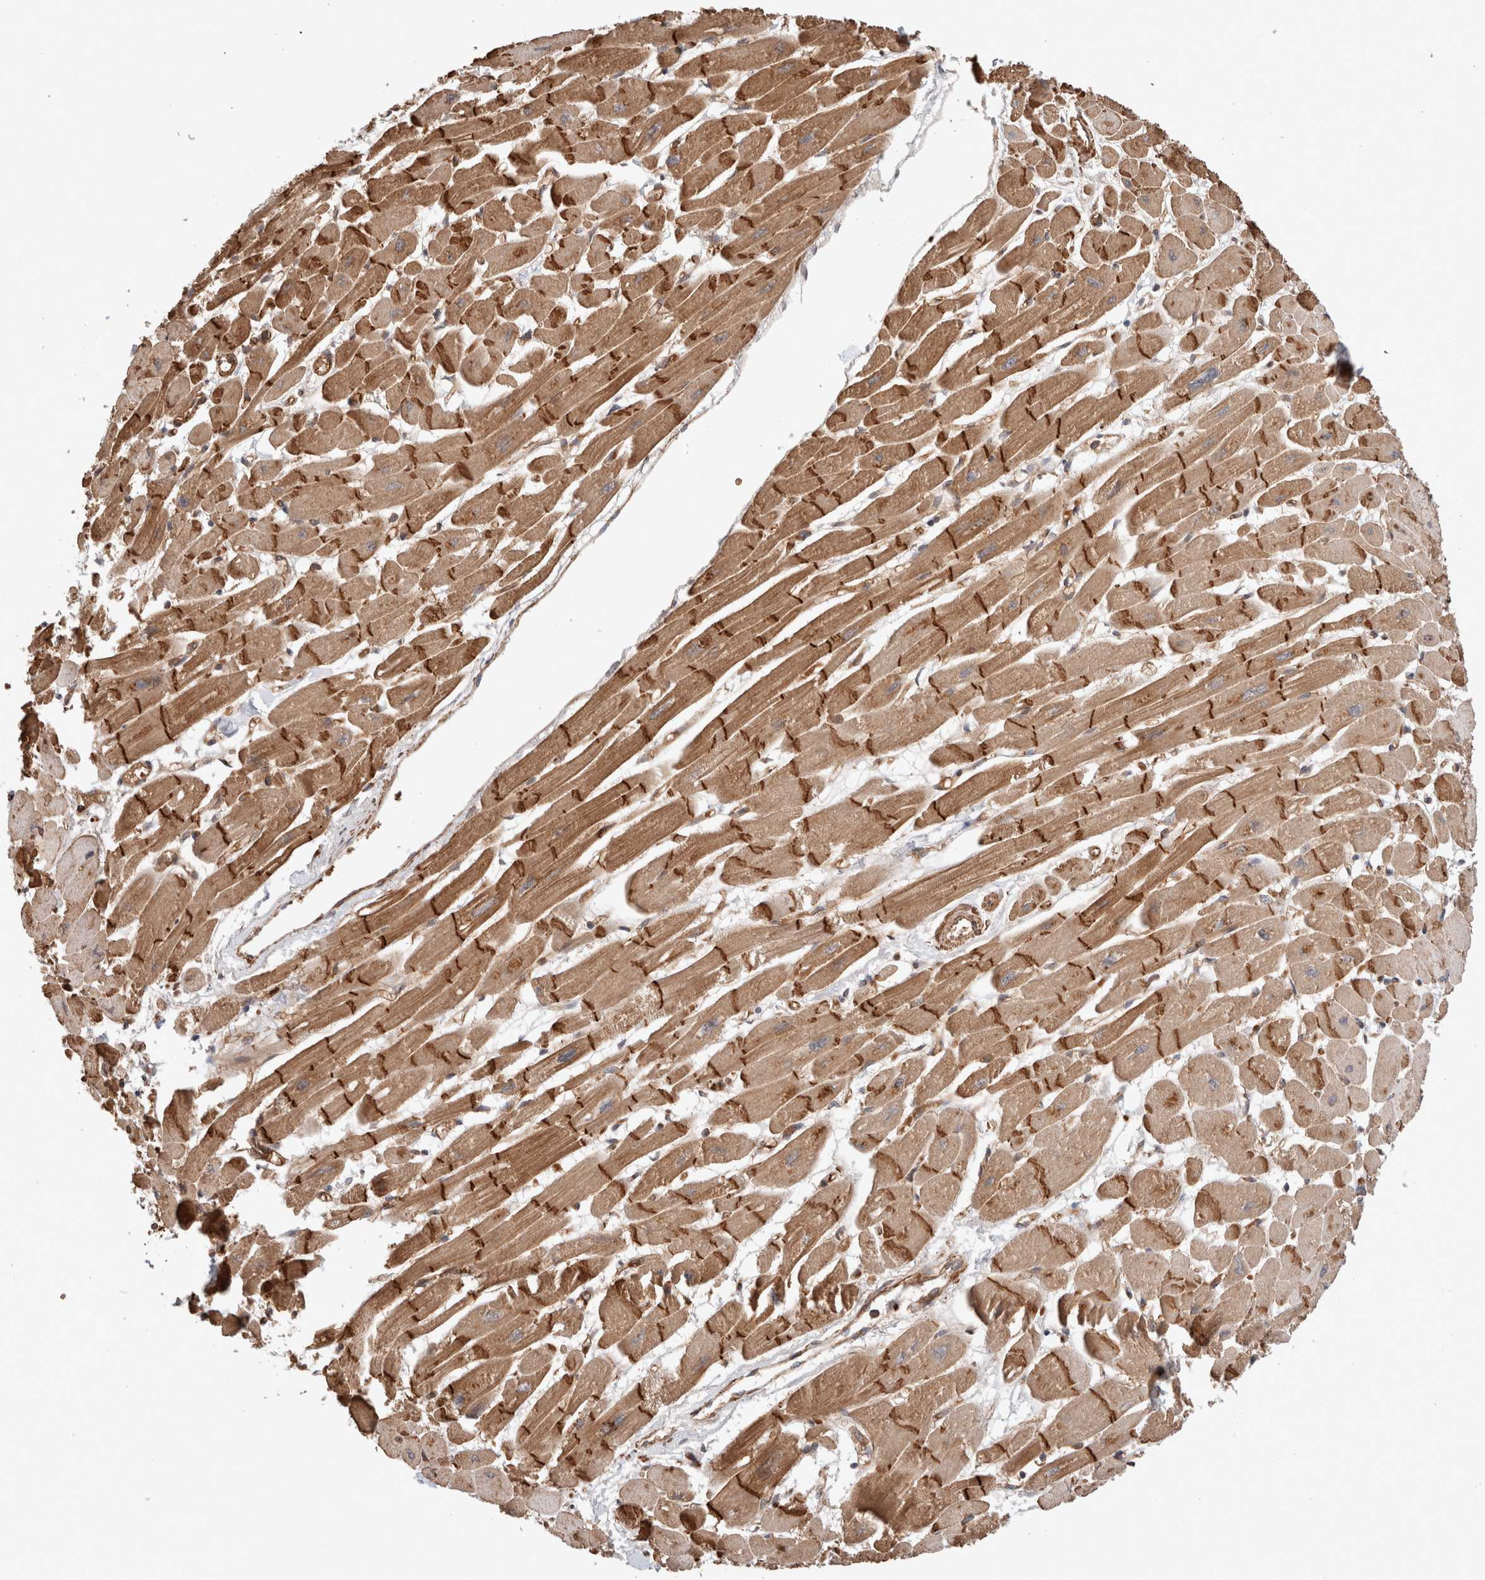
{"staining": {"intensity": "strong", "quantity": ">75%", "location": "cytoplasmic/membranous"}, "tissue": "heart muscle", "cell_type": "Cardiomyocytes", "image_type": "normal", "snomed": [{"axis": "morphology", "description": "Normal tissue, NOS"}, {"axis": "topography", "description": "Heart"}], "caption": "Protein staining demonstrates strong cytoplasmic/membranous positivity in about >75% of cardiomyocytes in normal heart muscle. (Stains: DAB in brown, nuclei in blue, Microscopy: brightfield microscopy at high magnification).", "gene": "ZNF649", "patient": {"sex": "female", "age": 54}}